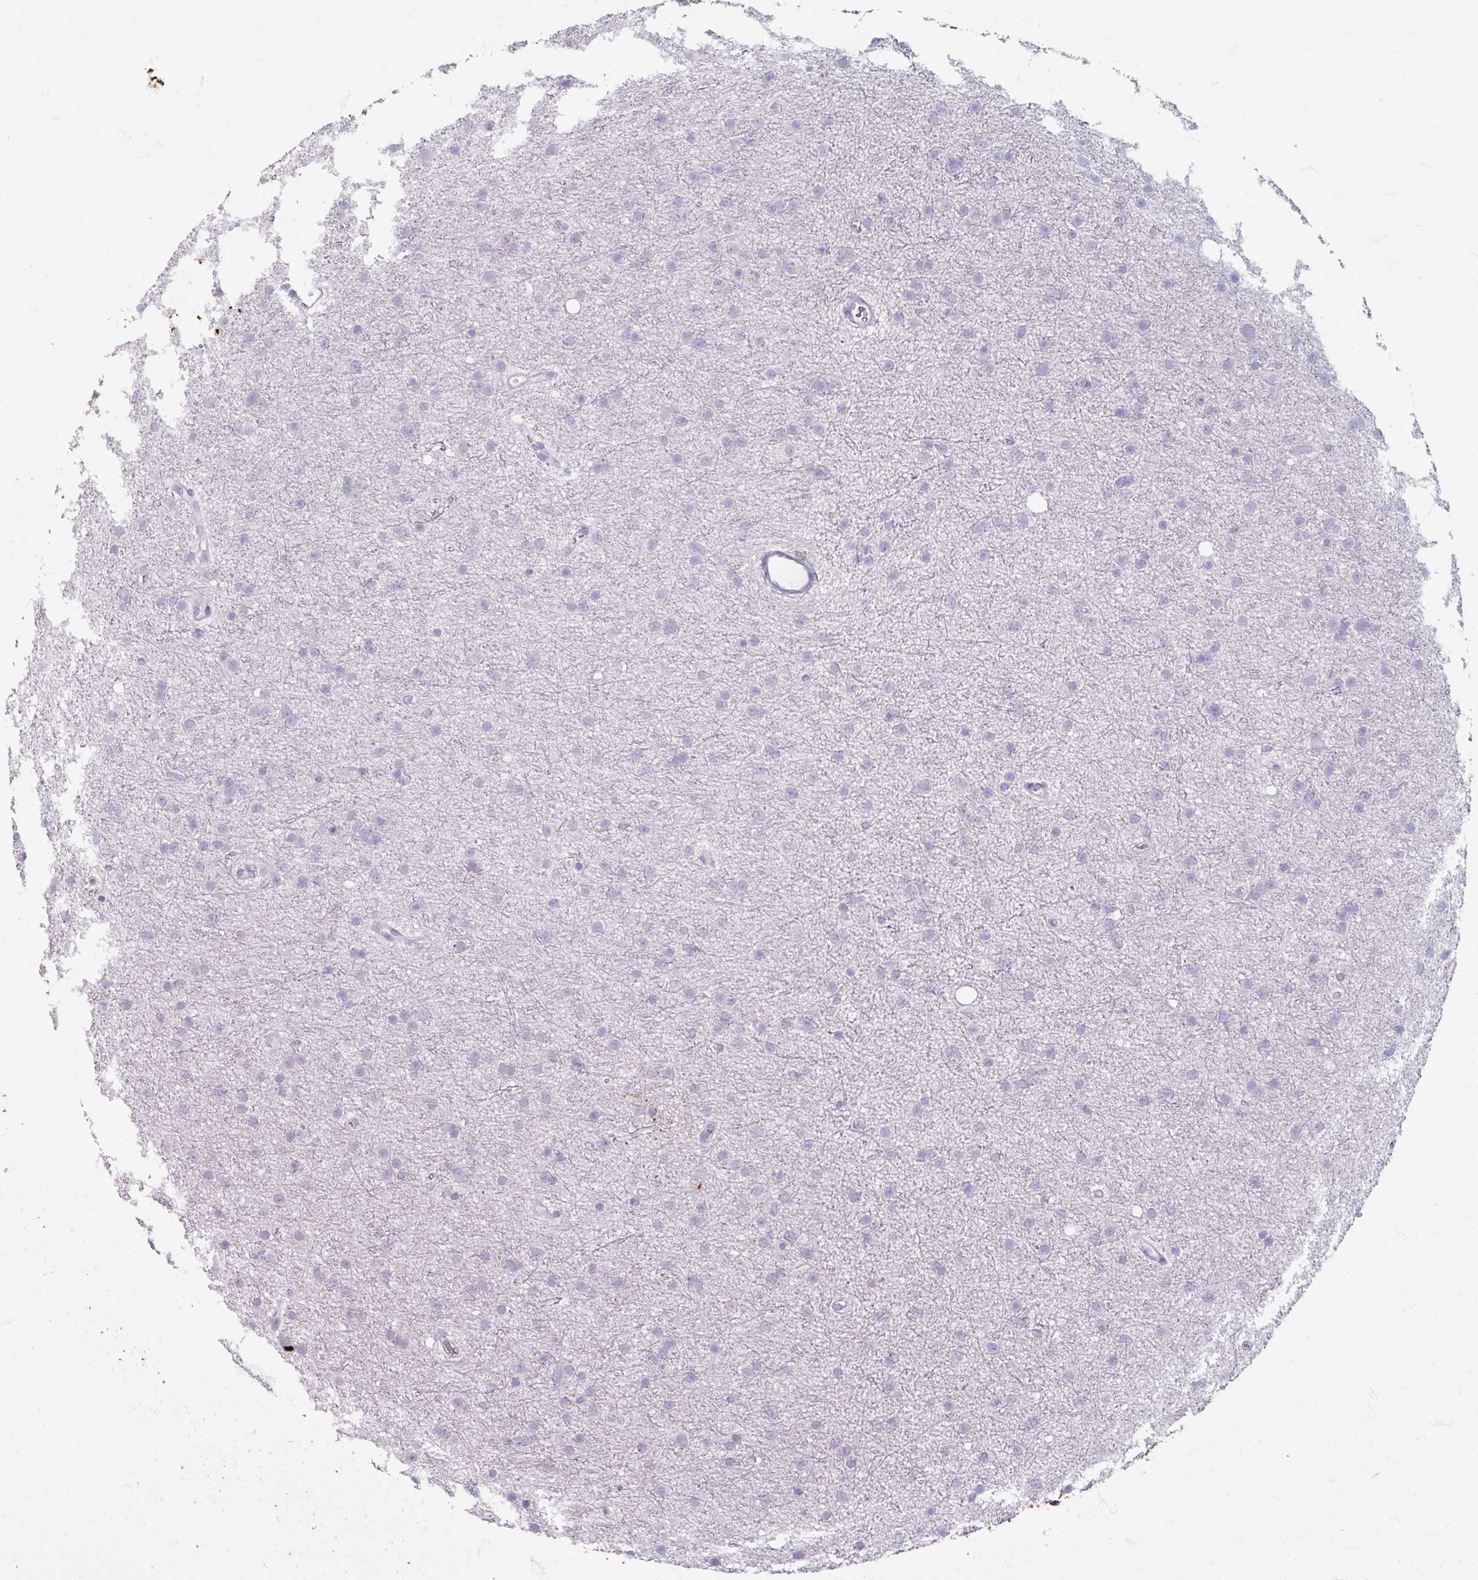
{"staining": {"intensity": "negative", "quantity": "none", "location": "none"}, "tissue": "glioma", "cell_type": "Tumor cells", "image_type": "cancer", "snomed": [{"axis": "morphology", "description": "Glioma, malignant, Low grade"}, {"axis": "topography", "description": "Cerebral cortex"}], "caption": "Tumor cells are negative for brown protein staining in glioma.", "gene": "TG", "patient": {"sex": "female", "age": 39}}